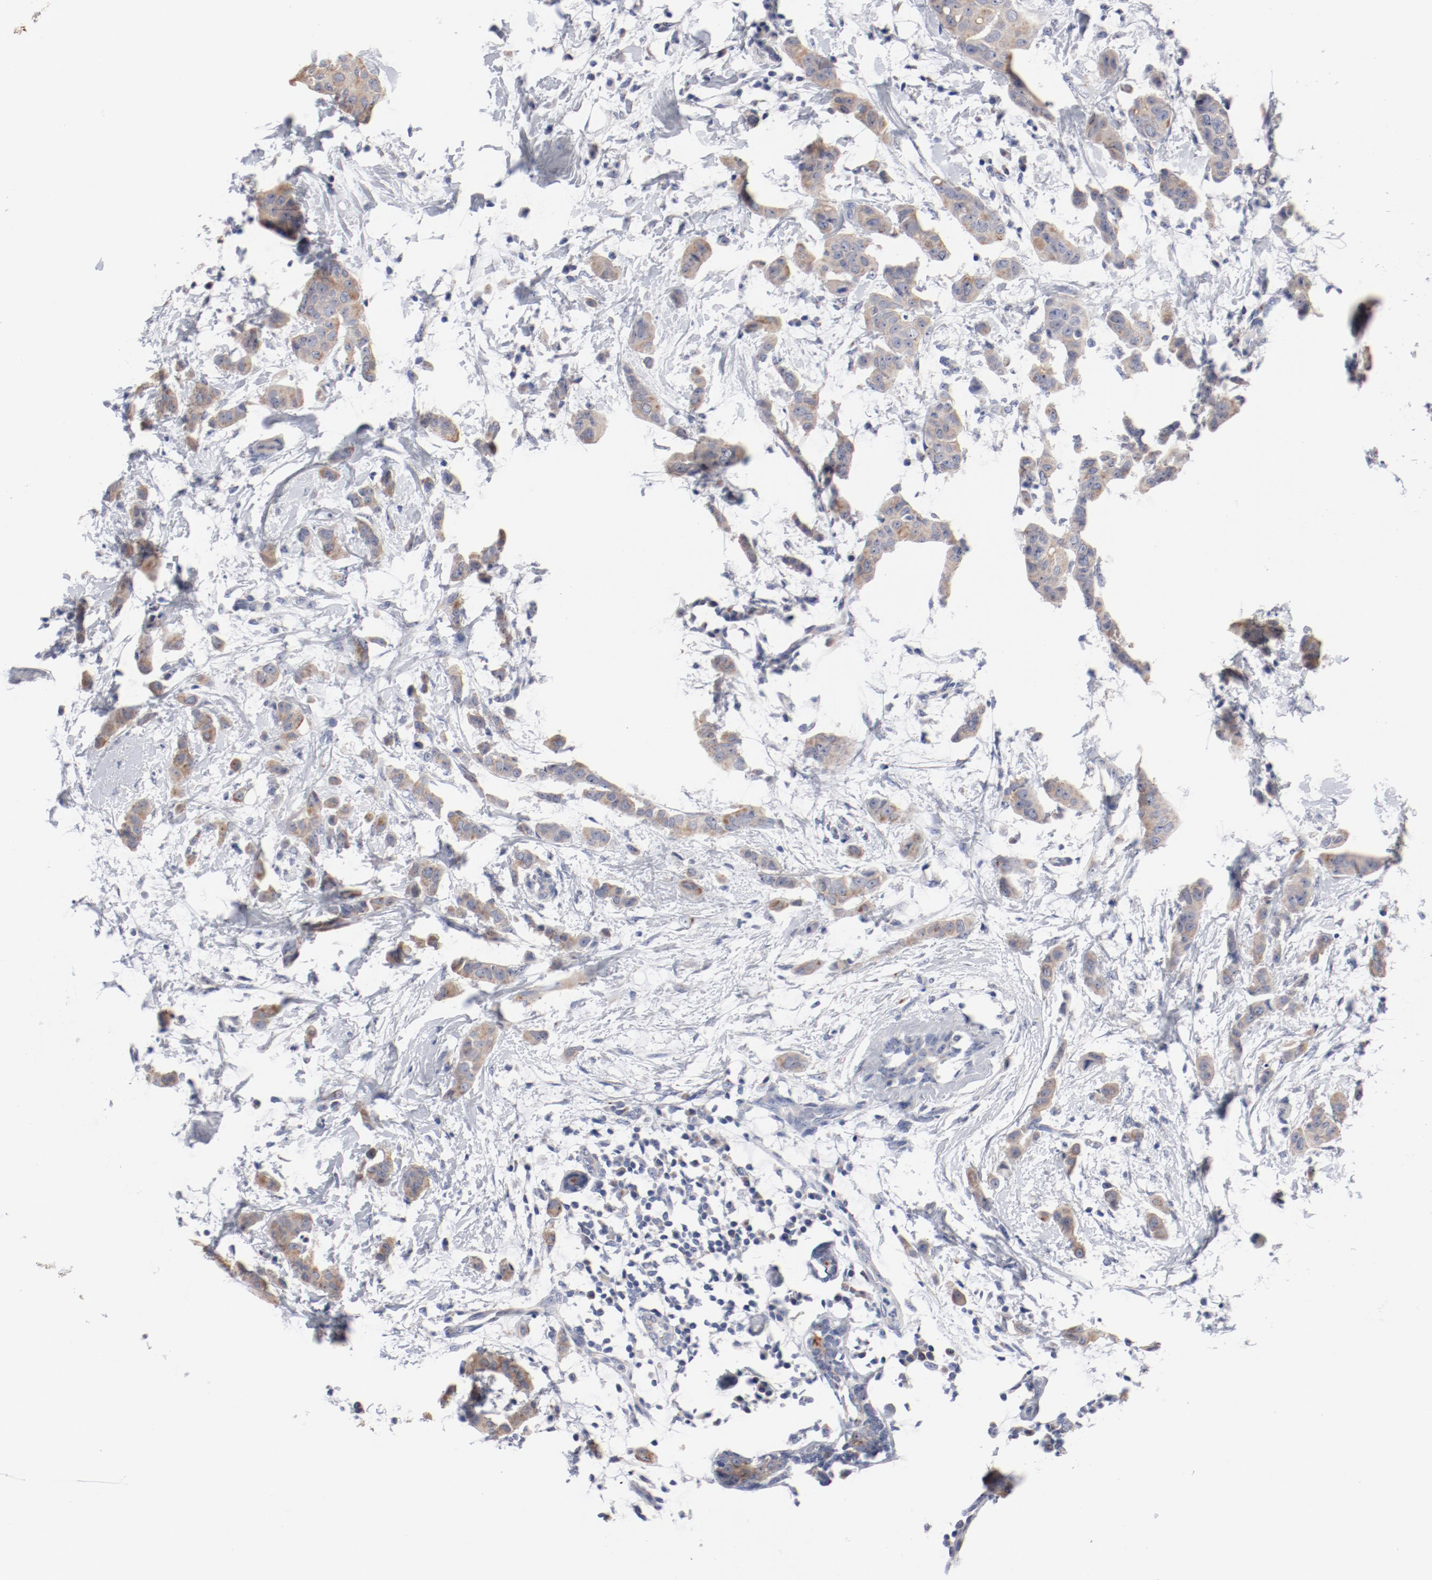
{"staining": {"intensity": "moderate", "quantity": ">75%", "location": "cytoplasmic/membranous"}, "tissue": "breast cancer", "cell_type": "Tumor cells", "image_type": "cancer", "snomed": [{"axis": "morphology", "description": "Duct carcinoma"}, {"axis": "topography", "description": "Breast"}], "caption": "There is medium levels of moderate cytoplasmic/membranous positivity in tumor cells of breast cancer (intraductal carcinoma), as demonstrated by immunohistochemical staining (brown color).", "gene": "GPR143", "patient": {"sex": "female", "age": 40}}